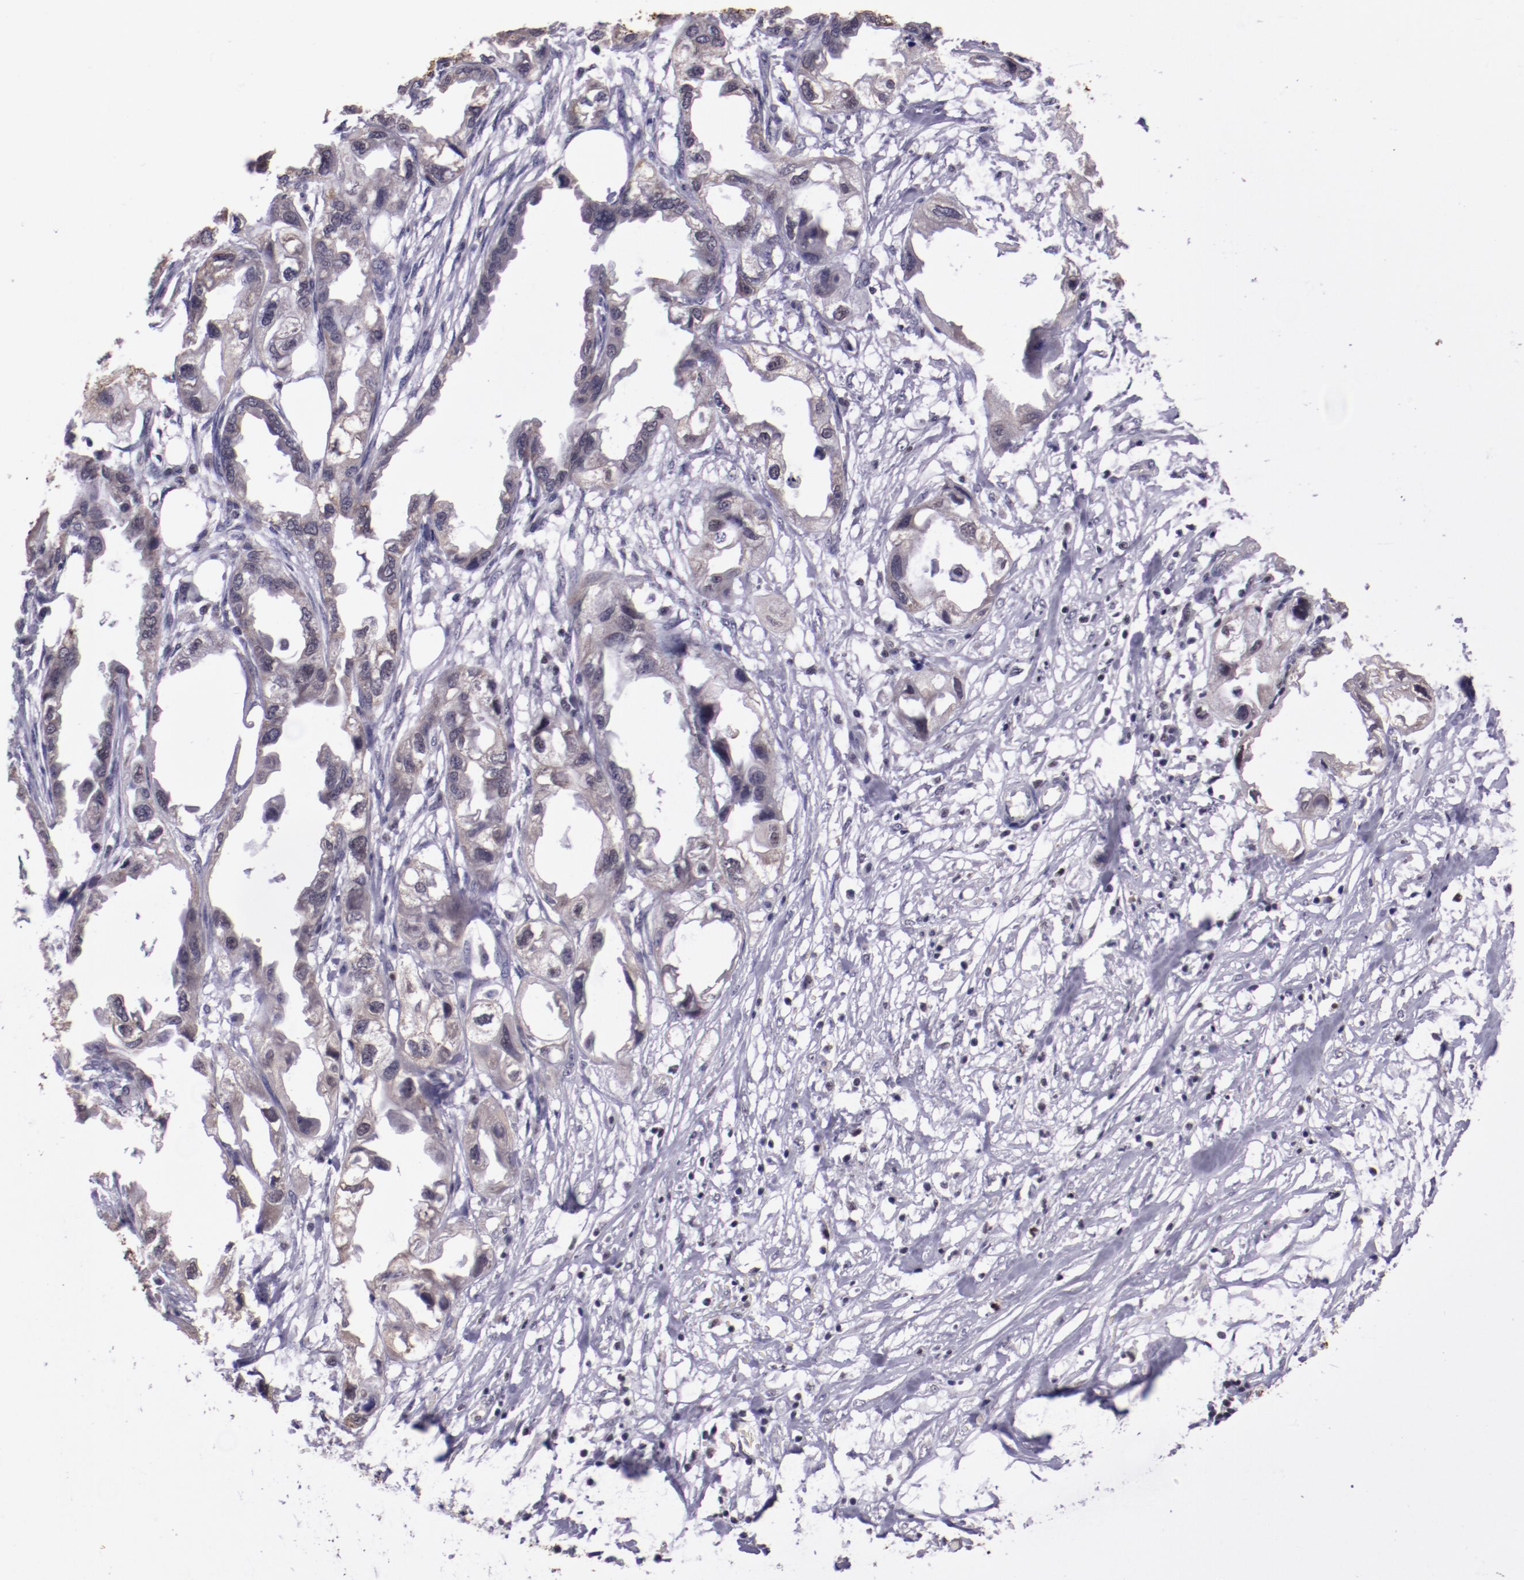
{"staining": {"intensity": "weak", "quantity": "25%-75%", "location": "cytoplasmic/membranous"}, "tissue": "endometrial cancer", "cell_type": "Tumor cells", "image_type": "cancer", "snomed": [{"axis": "morphology", "description": "Adenocarcinoma, NOS"}, {"axis": "topography", "description": "Endometrium"}], "caption": "This image displays immunohistochemistry (IHC) staining of adenocarcinoma (endometrial), with low weak cytoplasmic/membranous staining in about 25%-75% of tumor cells.", "gene": "ELF1", "patient": {"sex": "female", "age": 67}}